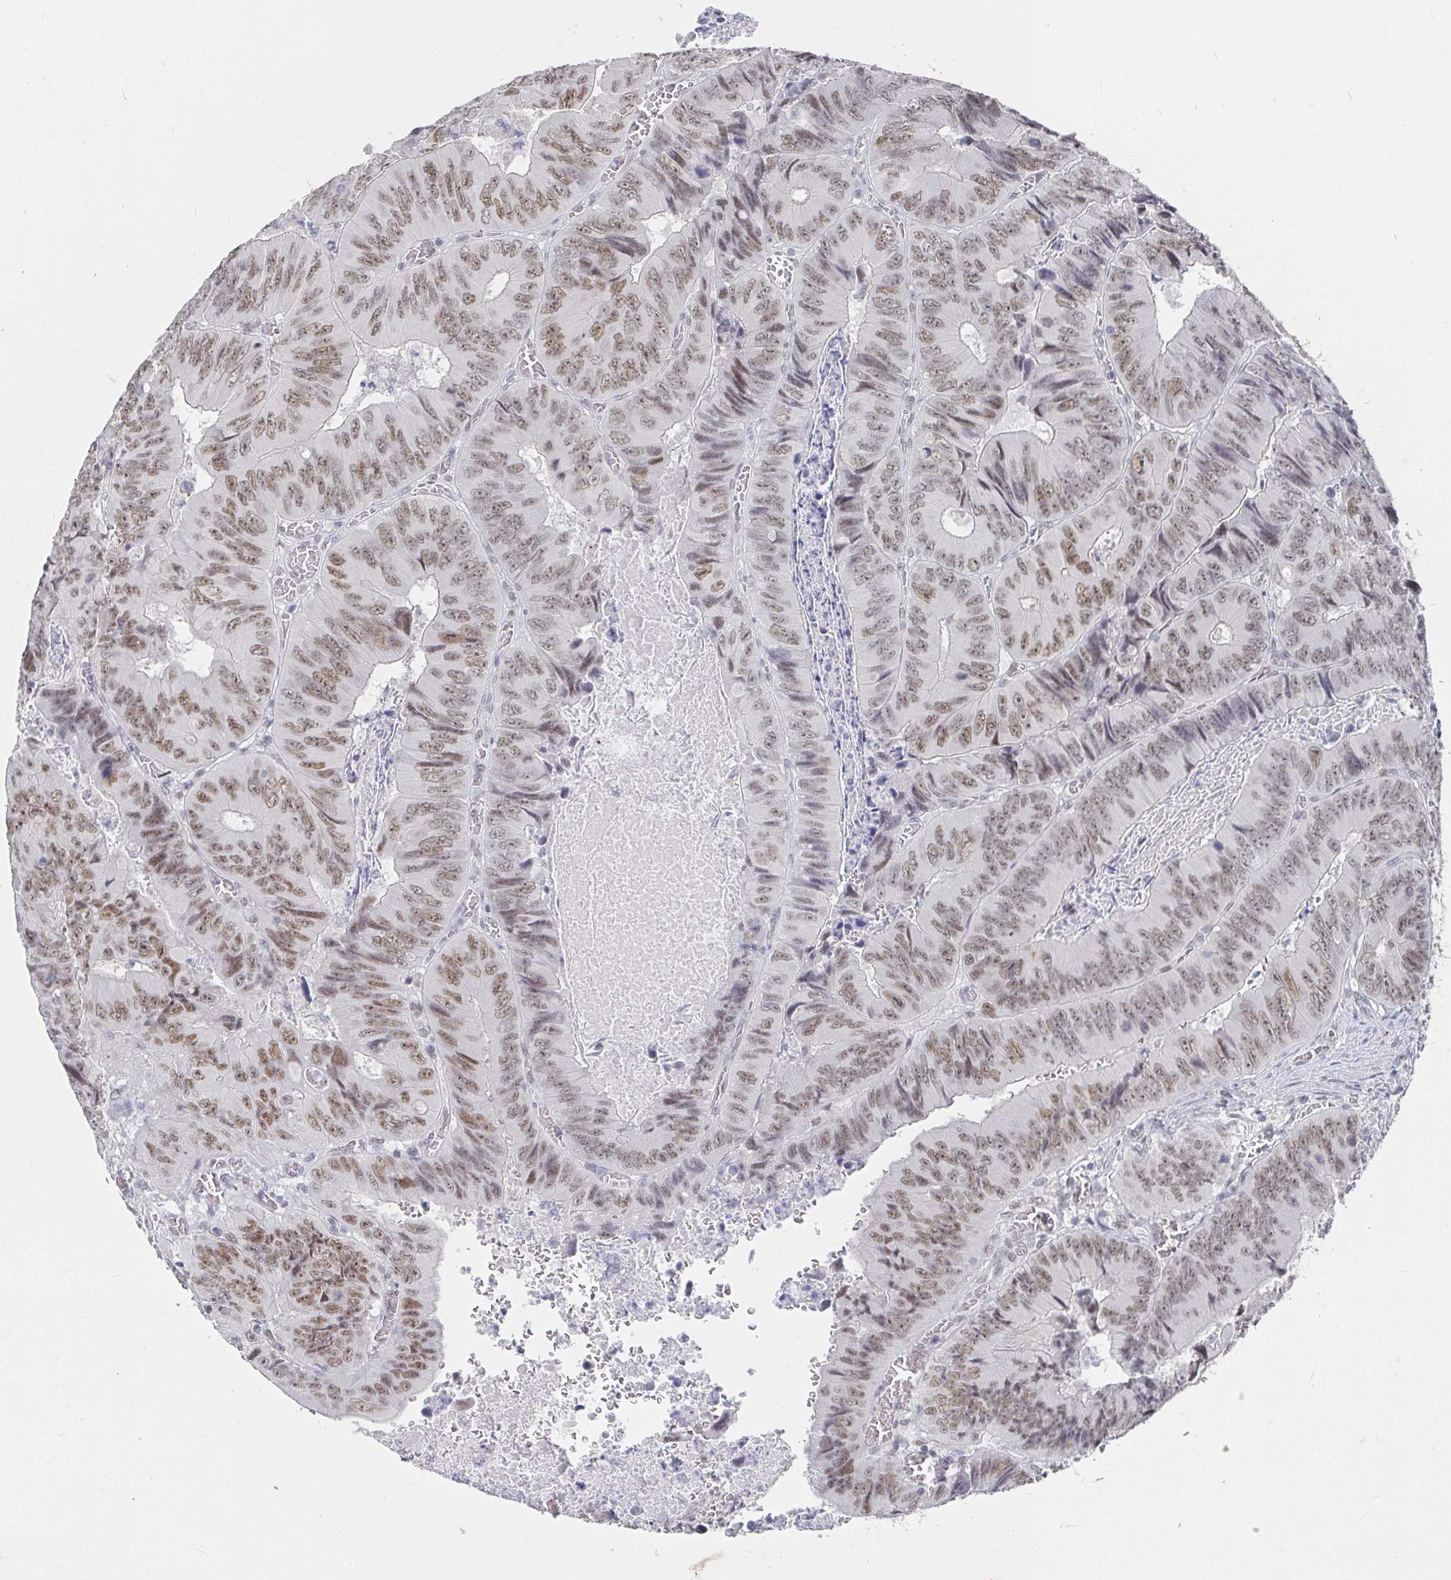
{"staining": {"intensity": "moderate", "quantity": ">75%", "location": "nuclear"}, "tissue": "colorectal cancer", "cell_type": "Tumor cells", "image_type": "cancer", "snomed": [{"axis": "morphology", "description": "Adenocarcinoma, NOS"}, {"axis": "topography", "description": "Colon"}], "caption": "Protein expression analysis of human colorectal cancer (adenocarcinoma) reveals moderate nuclear staining in about >75% of tumor cells. The protein of interest is stained brown, and the nuclei are stained in blue (DAB IHC with brightfield microscopy, high magnification).", "gene": "RCOR1", "patient": {"sex": "female", "age": 84}}